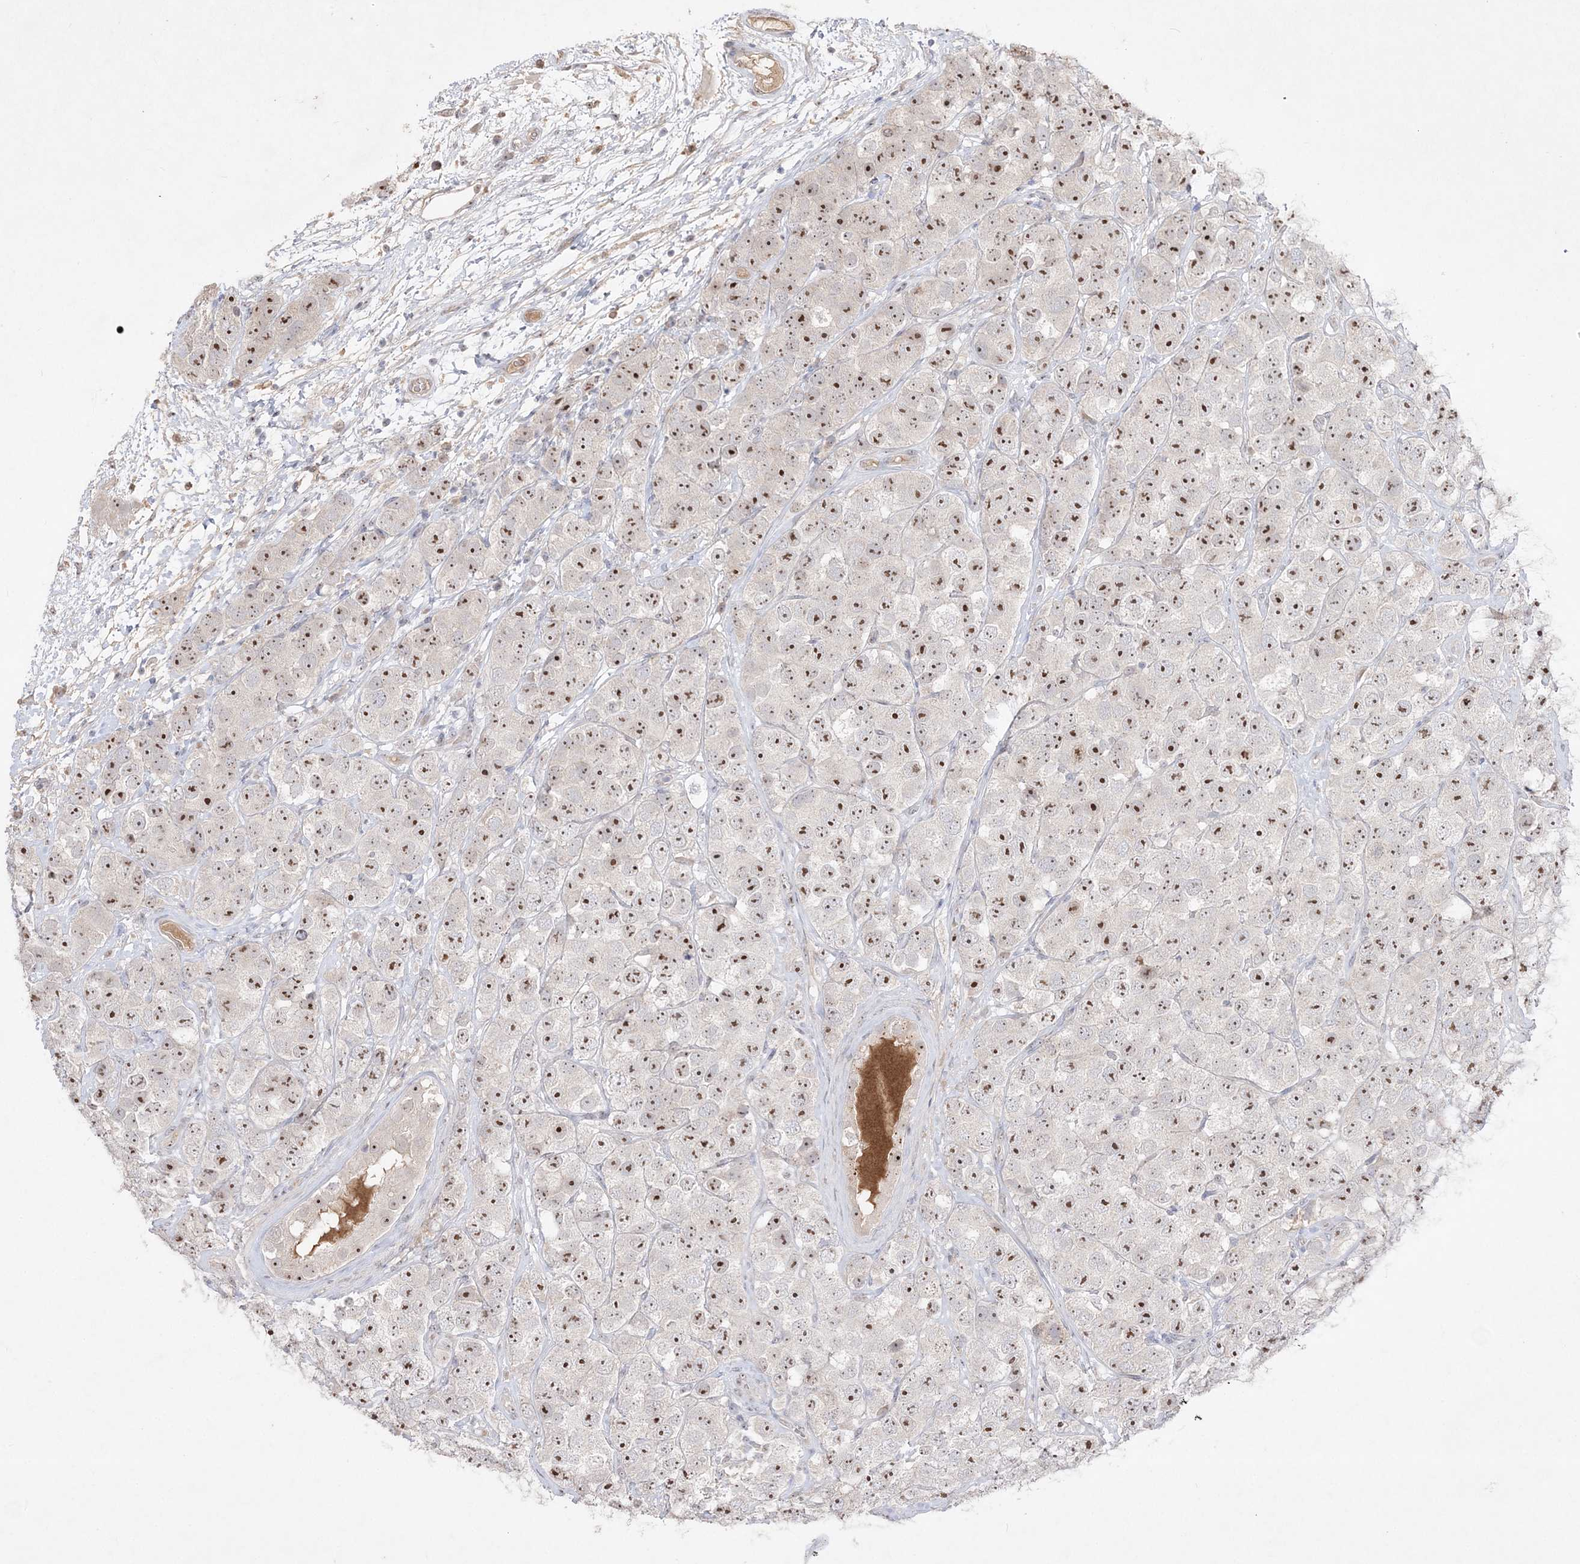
{"staining": {"intensity": "moderate", "quantity": ">75%", "location": "nuclear"}, "tissue": "testis cancer", "cell_type": "Tumor cells", "image_type": "cancer", "snomed": [{"axis": "morphology", "description": "Seminoma, NOS"}, {"axis": "topography", "description": "Testis"}], "caption": "Seminoma (testis) tissue displays moderate nuclear expression in about >75% of tumor cells, visualized by immunohistochemistry.", "gene": "NOP16", "patient": {"sex": "male", "age": 28}}